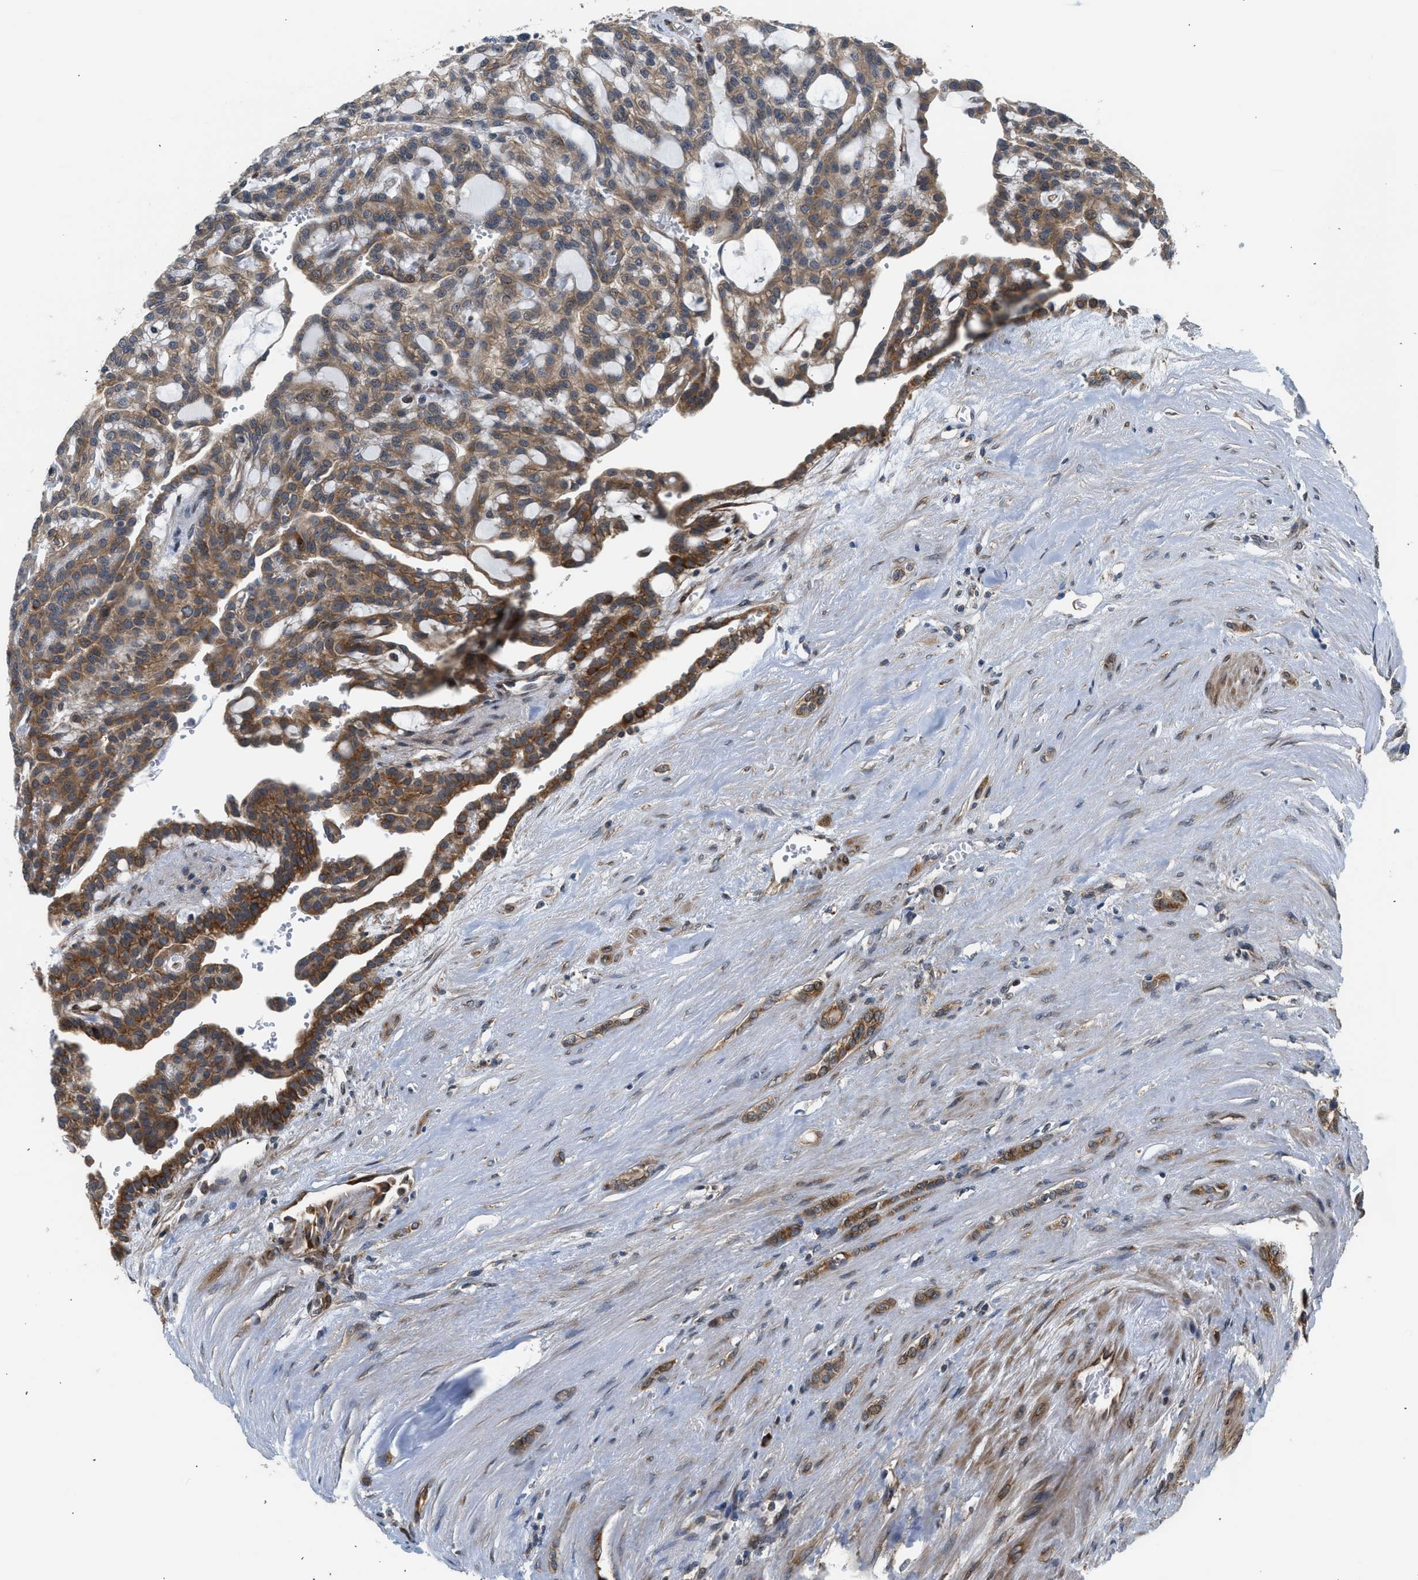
{"staining": {"intensity": "moderate", "quantity": "25%-75%", "location": "cytoplasmic/membranous"}, "tissue": "renal cancer", "cell_type": "Tumor cells", "image_type": "cancer", "snomed": [{"axis": "morphology", "description": "Adenocarcinoma, NOS"}, {"axis": "topography", "description": "Kidney"}], "caption": "High-power microscopy captured an immunohistochemistry micrograph of renal cancer (adenocarcinoma), revealing moderate cytoplasmic/membranous expression in approximately 25%-75% of tumor cells.", "gene": "POLG2", "patient": {"sex": "male", "age": 63}}